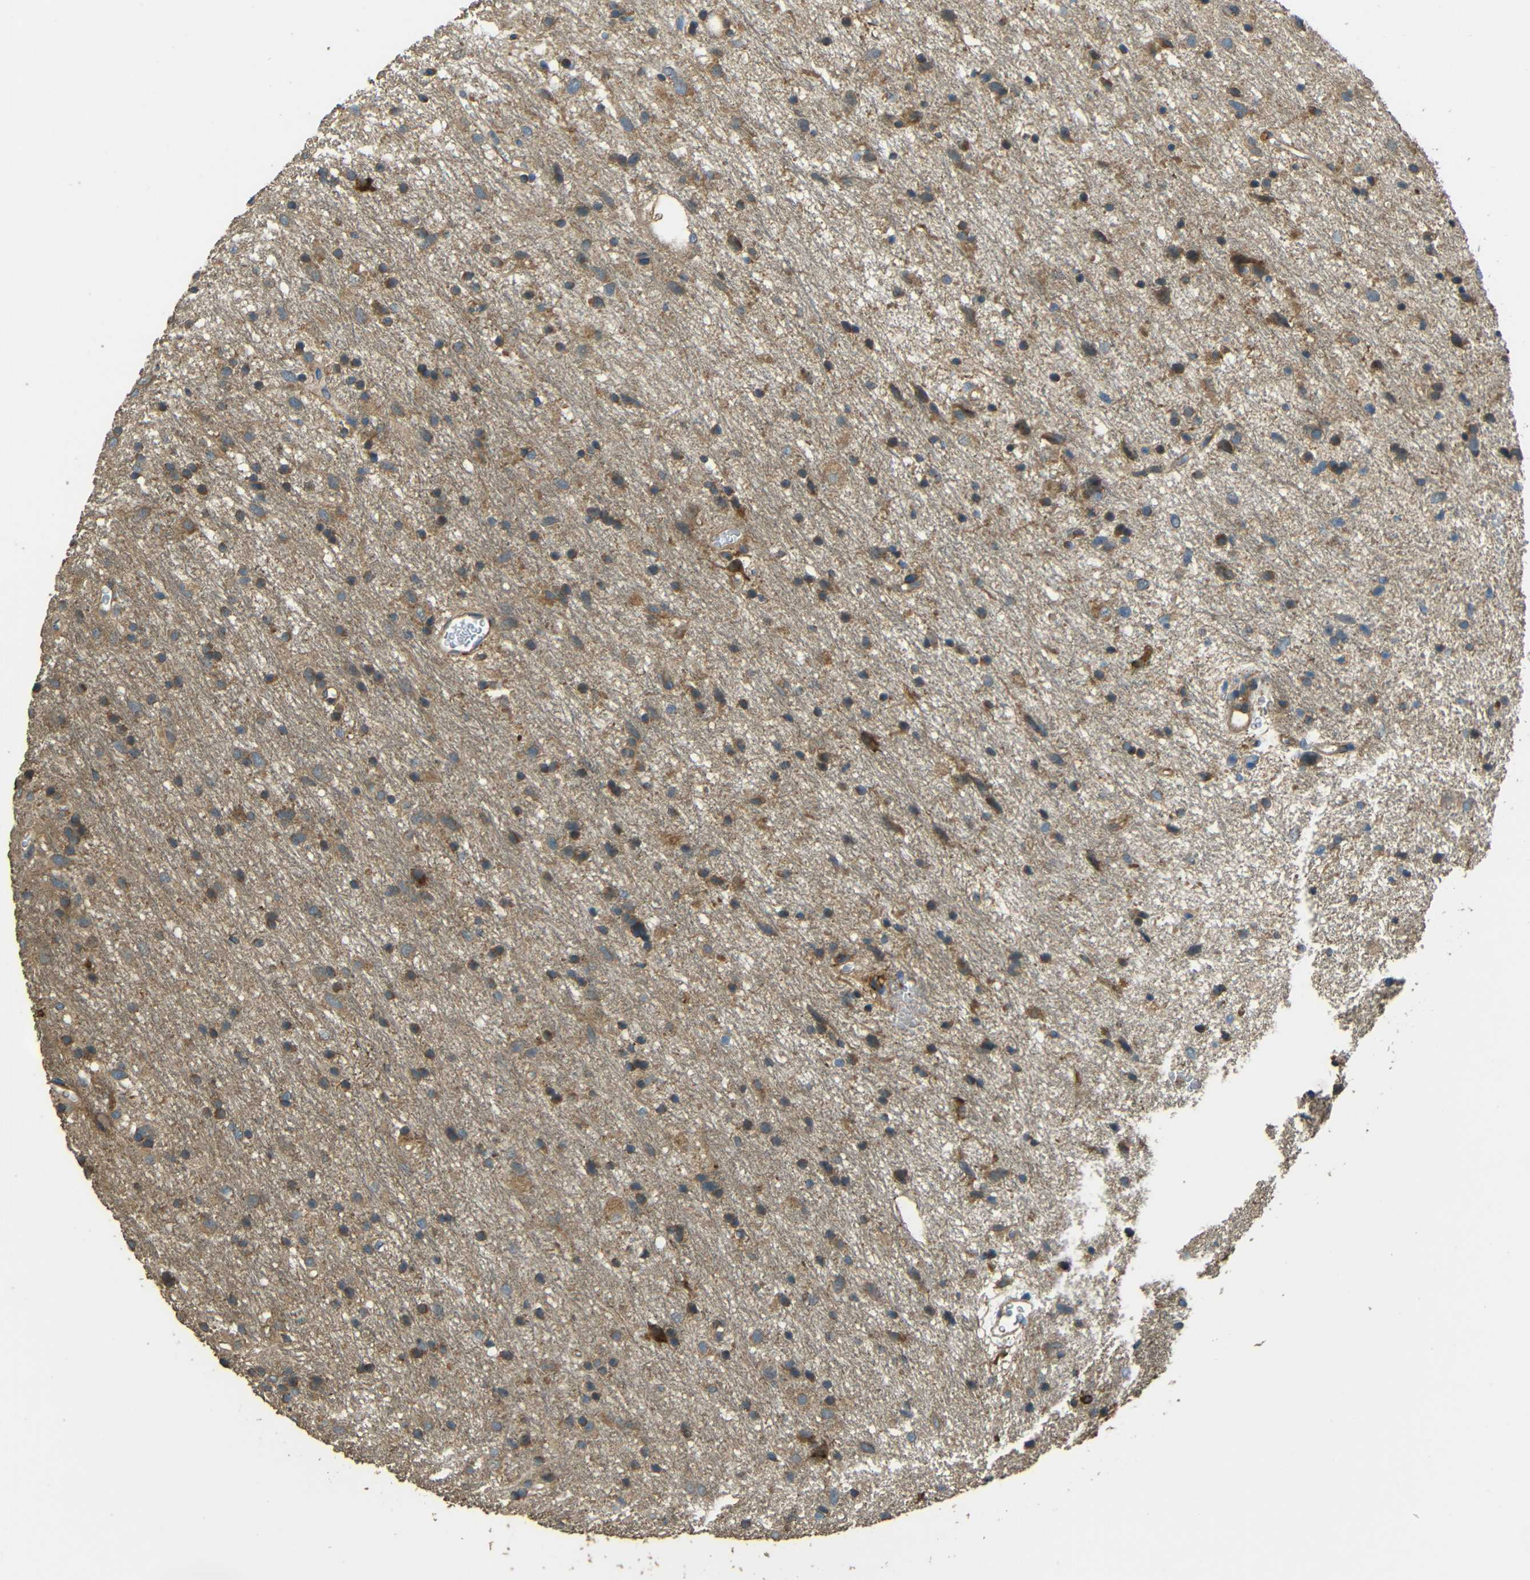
{"staining": {"intensity": "strong", "quantity": "<25%", "location": "cytoplasmic/membranous"}, "tissue": "glioma", "cell_type": "Tumor cells", "image_type": "cancer", "snomed": [{"axis": "morphology", "description": "Glioma, malignant, Low grade"}, {"axis": "topography", "description": "Brain"}], "caption": "Immunohistochemical staining of human glioma demonstrates strong cytoplasmic/membranous protein positivity in approximately <25% of tumor cells.", "gene": "ACACA", "patient": {"sex": "male", "age": 77}}